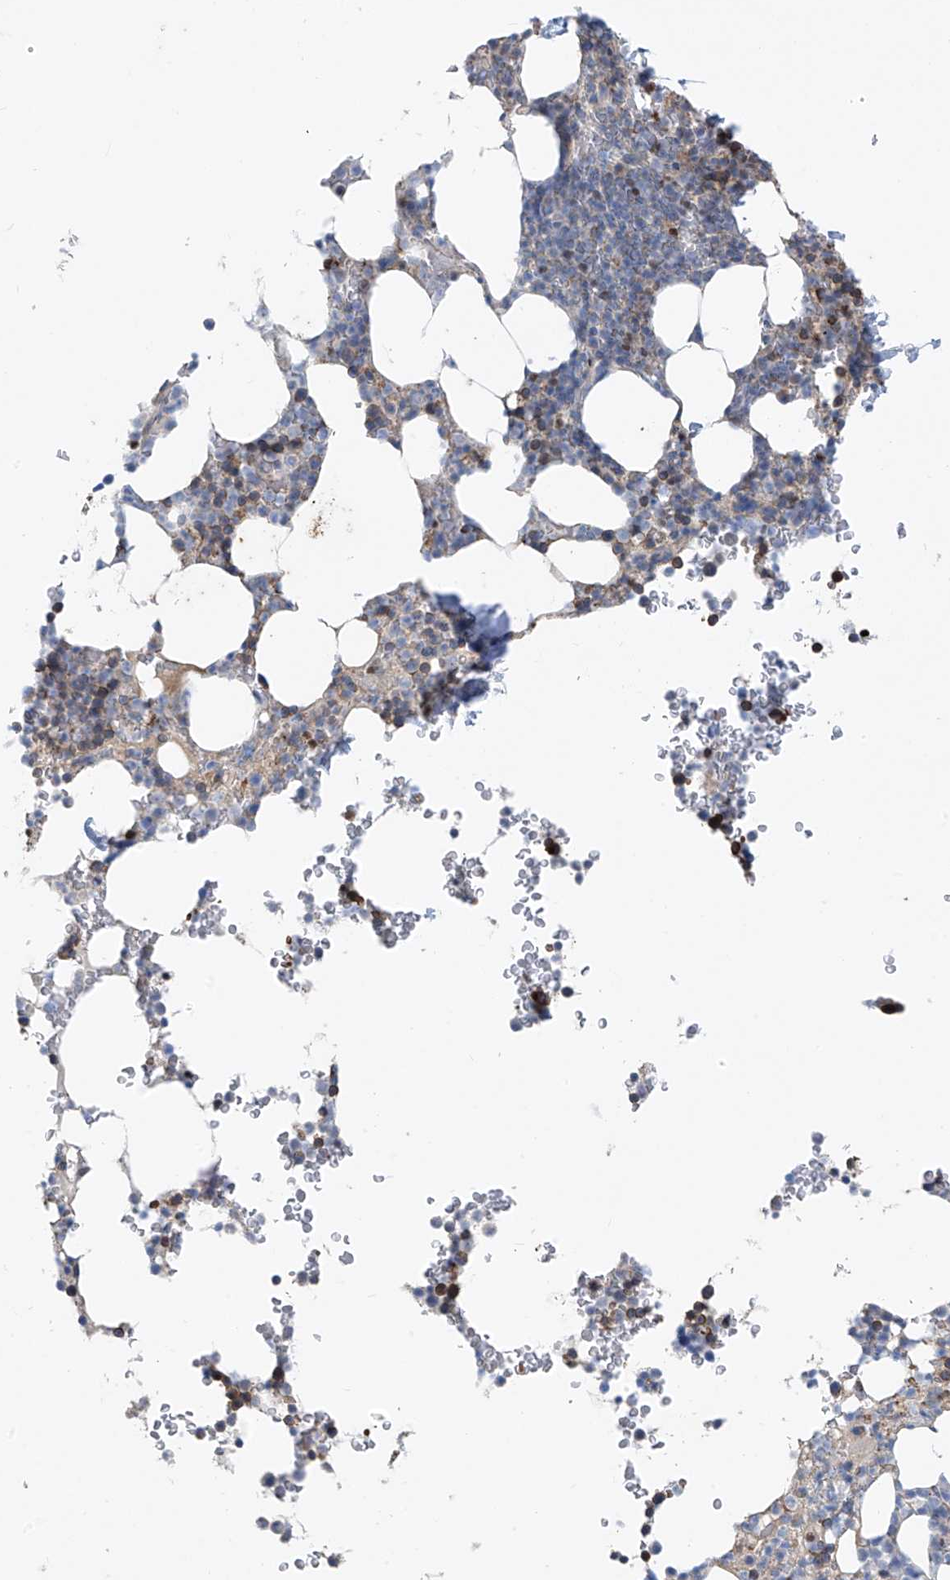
{"staining": {"intensity": "moderate", "quantity": "<25%", "location": "cytoplasmic/membranous"}, "tissue": "bone marrow", "cell_type": "Hematopoietic cells", "image_type": "normal", "snomed": [{"axis": "morphology", "description": "Normal tissue, NOS"}, {"axis": "topography", "description": "Bone marrow"}], "caption": "DAB (3,3'-diaminobenzidine) immunohistochemical staining of unremarkable bone marrow reveals moderate cytoplasmic/membranous protein expression in approximately <25% of hematopoietic cells.", "gene": "EOMES", "patient": {"sex": "male", "age": 58}}